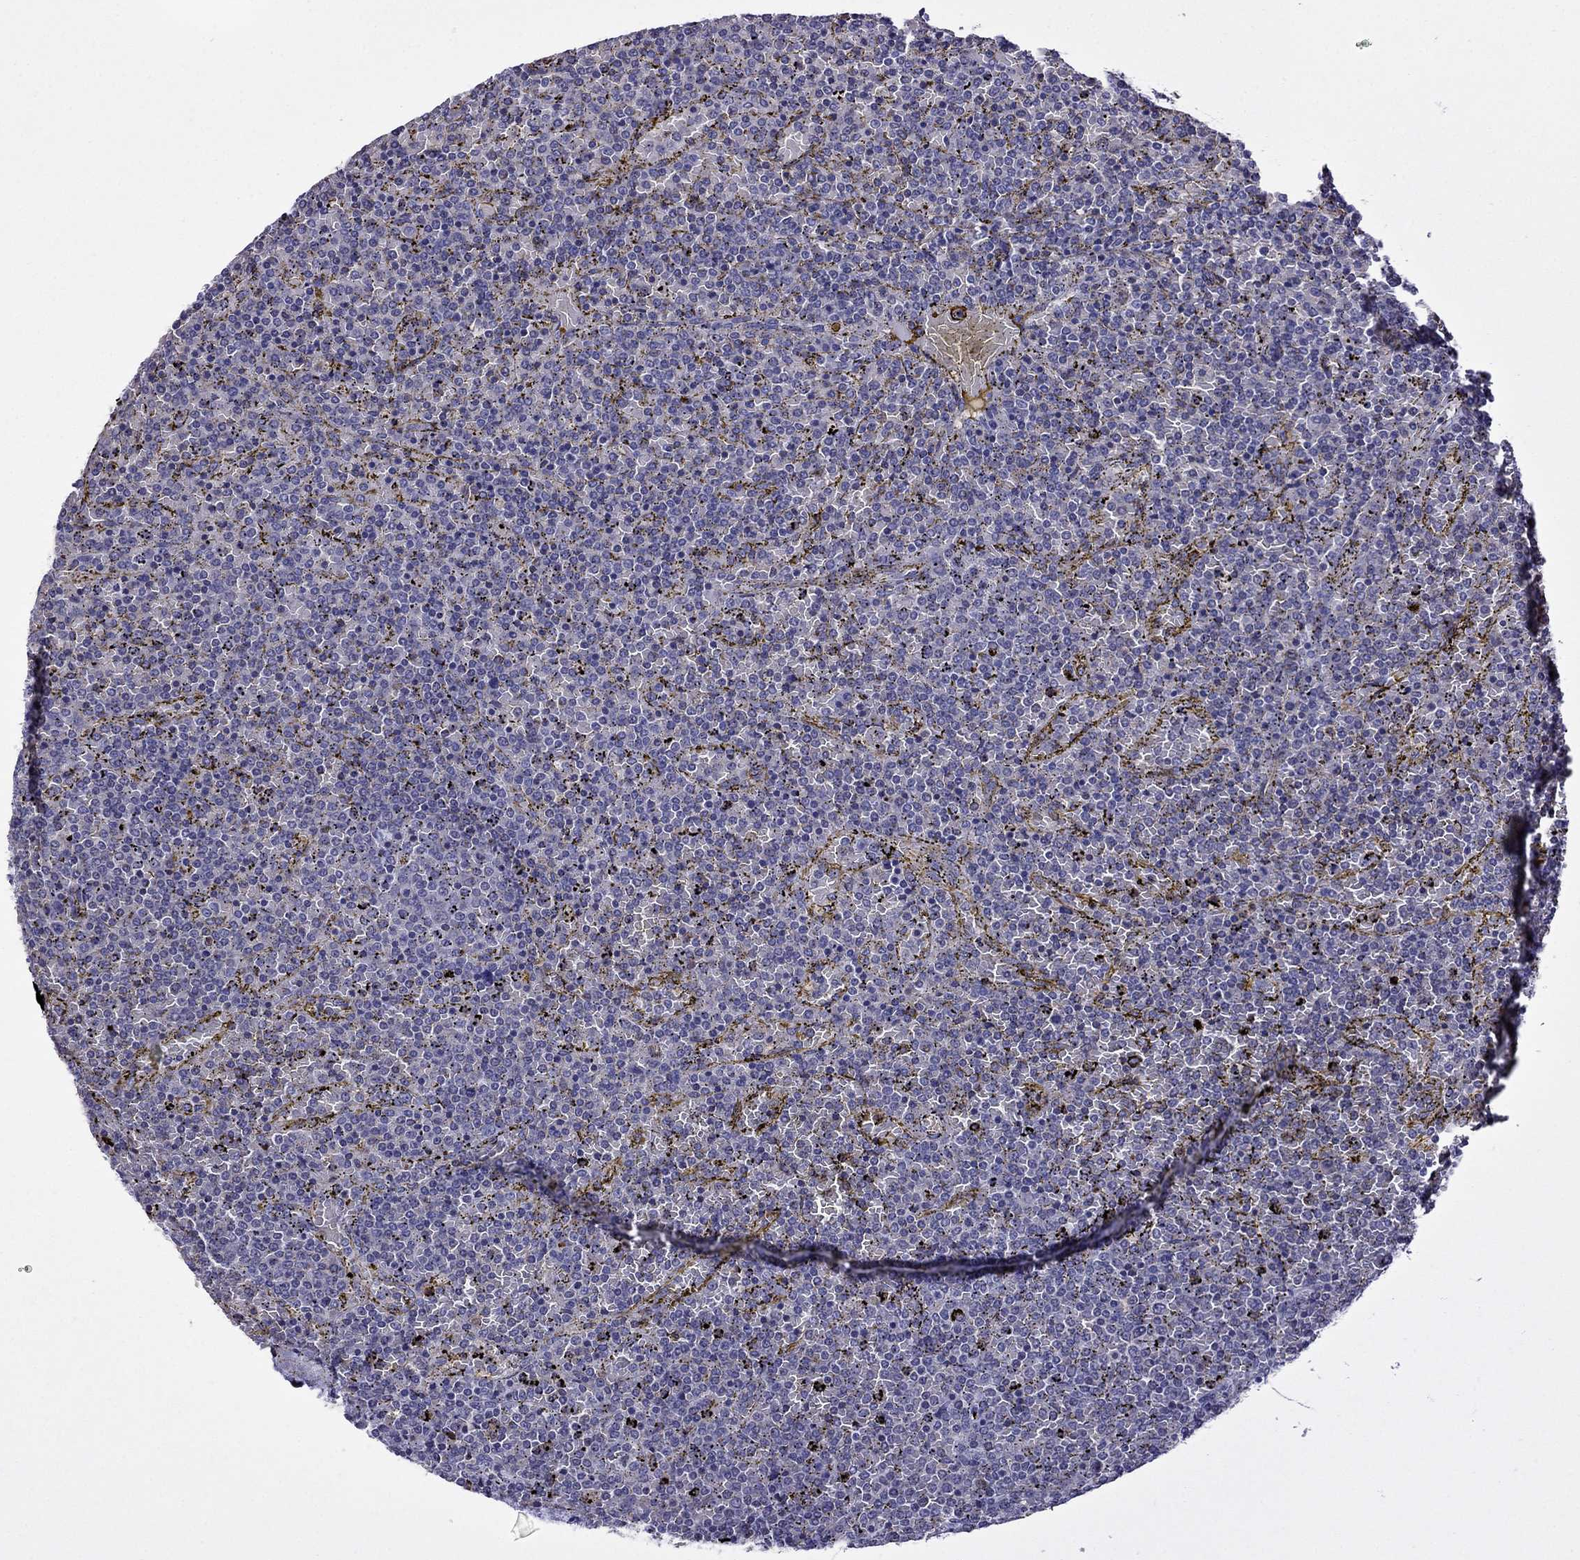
{"staining": {"intensity": "negative", "quantity": "none", "location": "none"}, "tissue": "lymphoma", "cell_type": "Tumor cells", "image_type": "cancer", "snomed": [{"axis": "morphology", "description": "Malignant lymphoma, non-Hodgkin's type, Low grade"}, {"axis": "topography", "description": "Spleen"}], "caption": "Lymphoma was stained to show a protein in brown. There is no significant positivity in tumor cells.", "gene": "SCG2", "patient": {"sex": "female", "age": 77}}